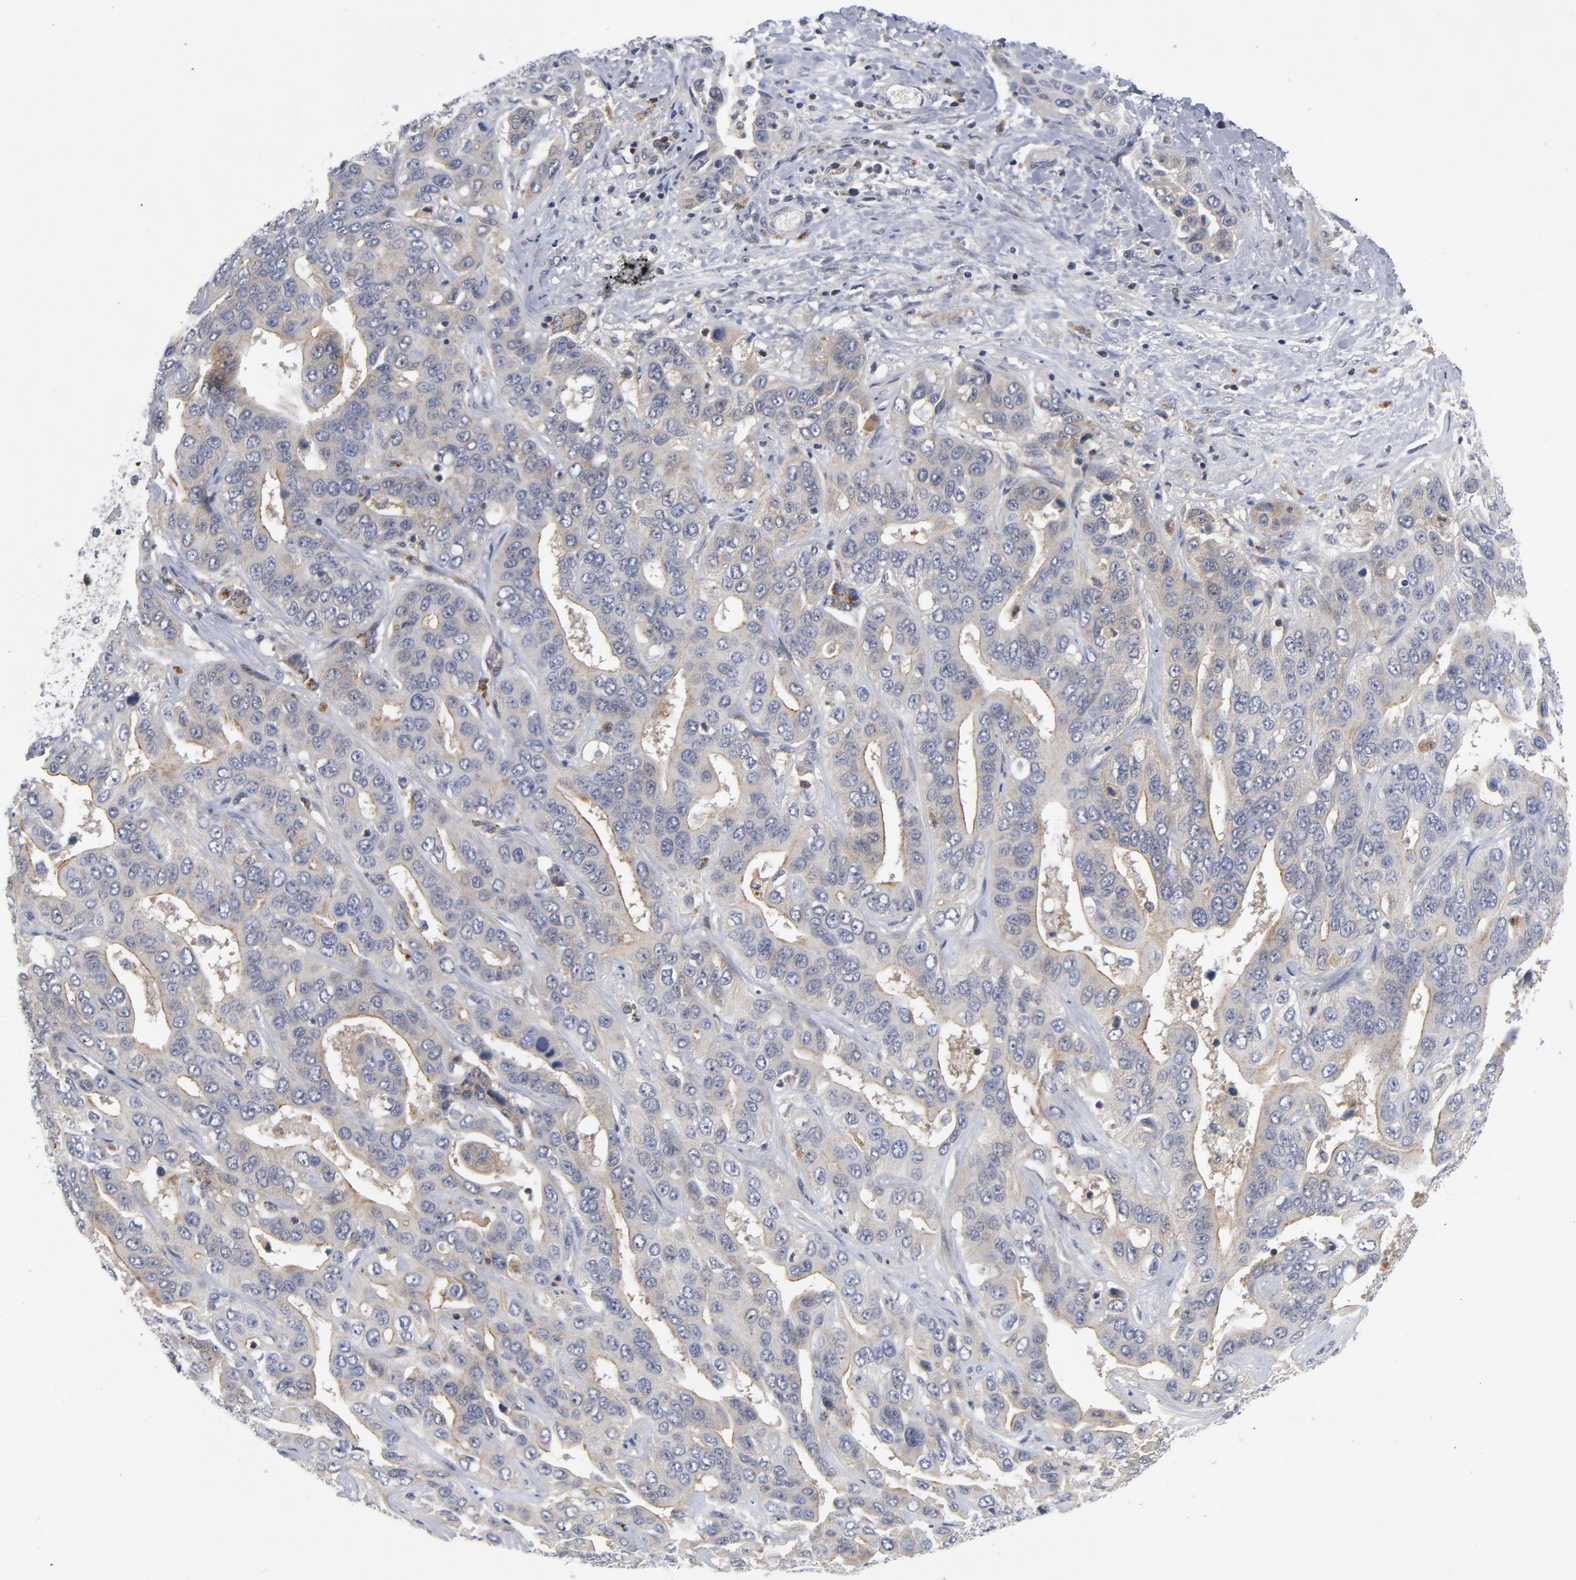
{"staining": {"intensity": "weak", "quantity": "<25%", "location": "cytoplasmic/membranous"}, "tissue": "liver cancer", "cell_type": "Tumor cells", "image_type": "cancer", "snomed": [{"axis": "morphology", "description": "Cholangiocarcinoma"}, {"axis": "topography", "description": "Liver"}], "caption": "Liver cancer (cholangiocarcinoma) was stained to show a protein in brown. There is no significant positivity in tumor cells. (DAB IHC, high magnification).", "gene": "TRADD", "patient": {"sex": "female", "age": 52}}